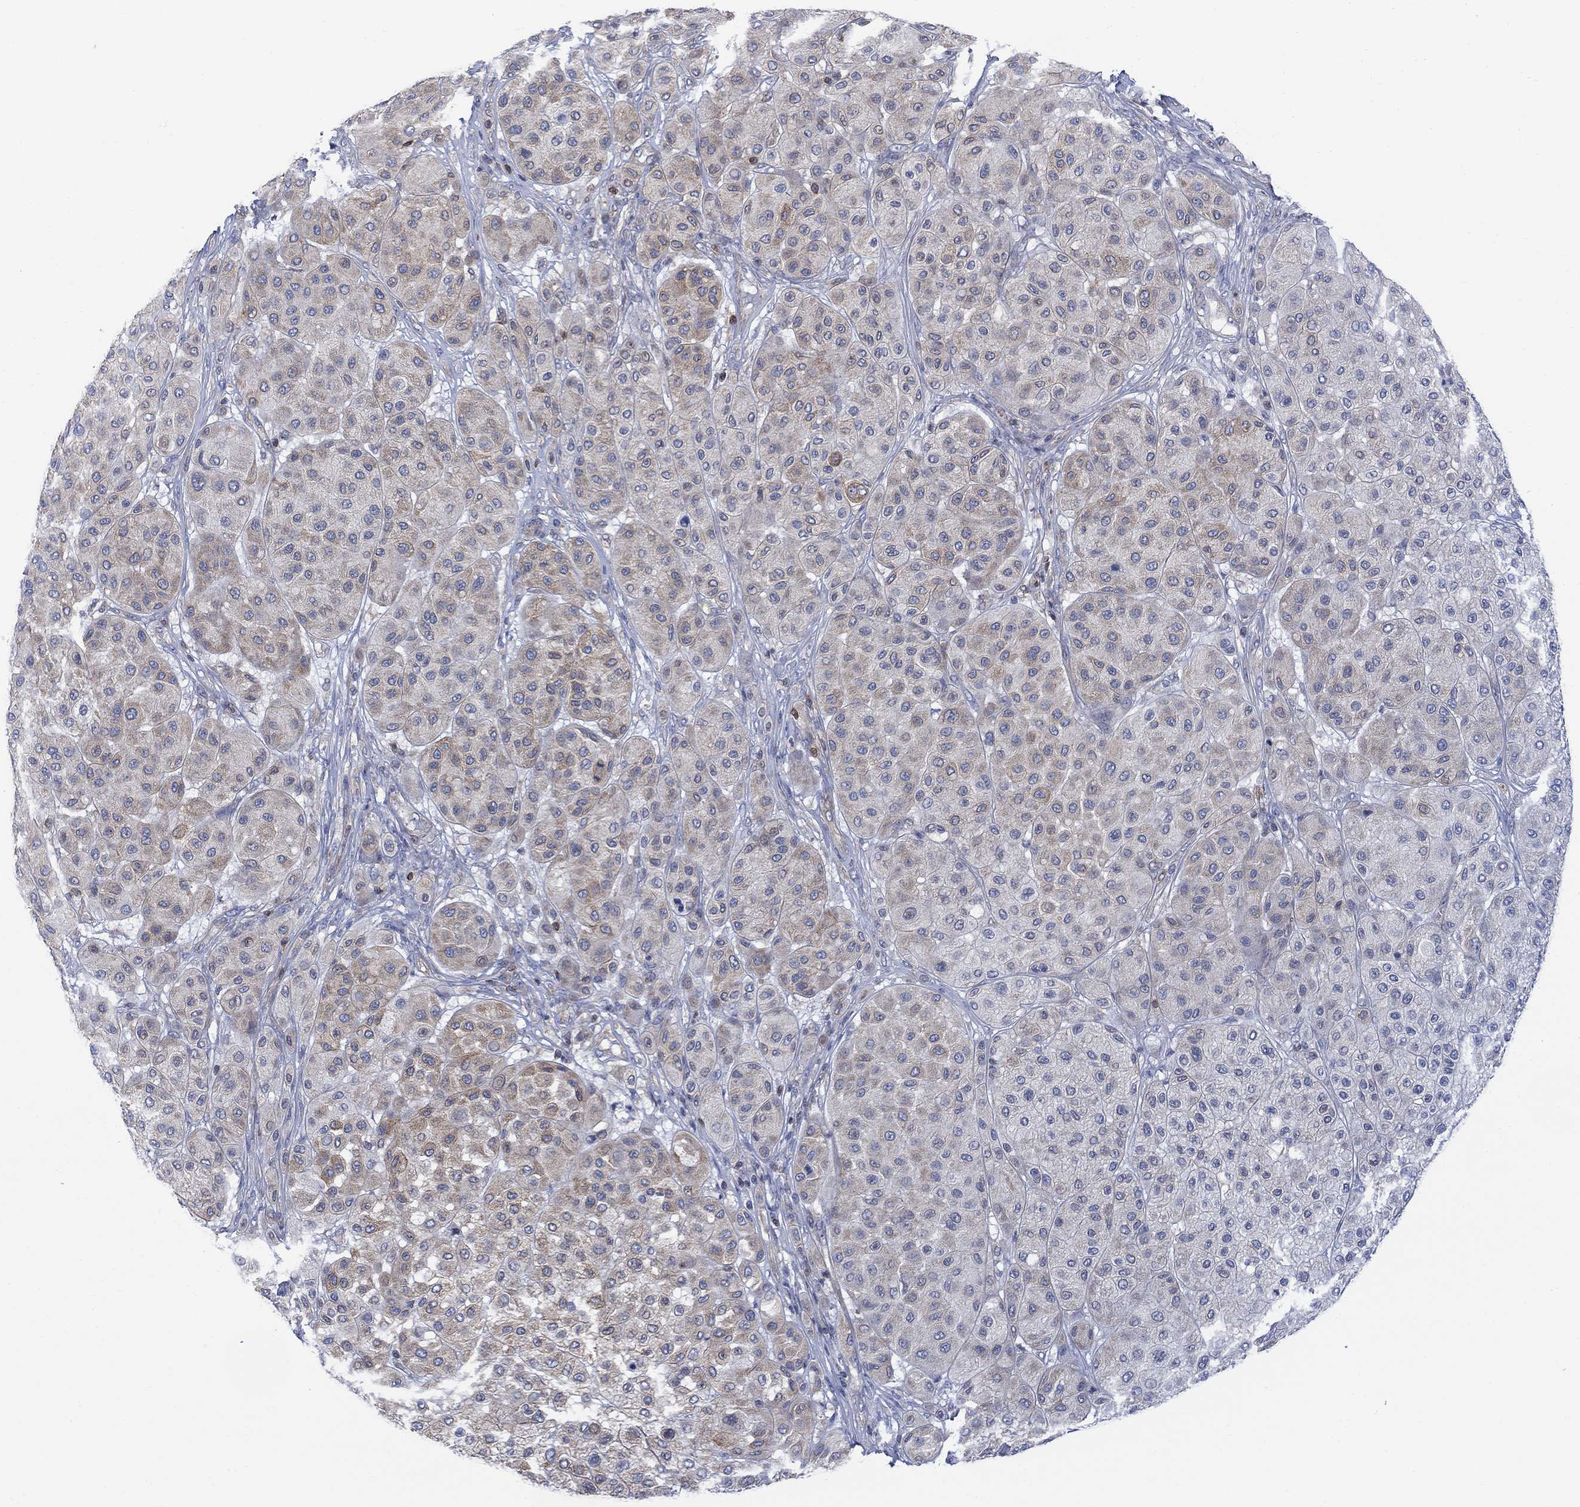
{"staining": {"intensity": "moderate", "quantity": "<25%", "location": "cytoplasmic/membranous"}, "tissue": "melanoma", "cell_type": "Tumor cells", "image_type": "cancer", "snomed": [{"axis": "morphology", "description": "Malignant melanoma, Metastatic site"}, {"axis": "topography", "description": "Smooth muscle"}], "caption": "Immunohistochemistry image of neoplastic tissue: human melanoma stained using immunohistochemistry (IHC) displays low levels of moderate protein expression localized specifically in the cytoplasmic/membranous of tumor cells, appearing as a cytoplasmic/membranous brown color.", "gene": "GBP5", "patient": {"sex": "male", "age": 41}}